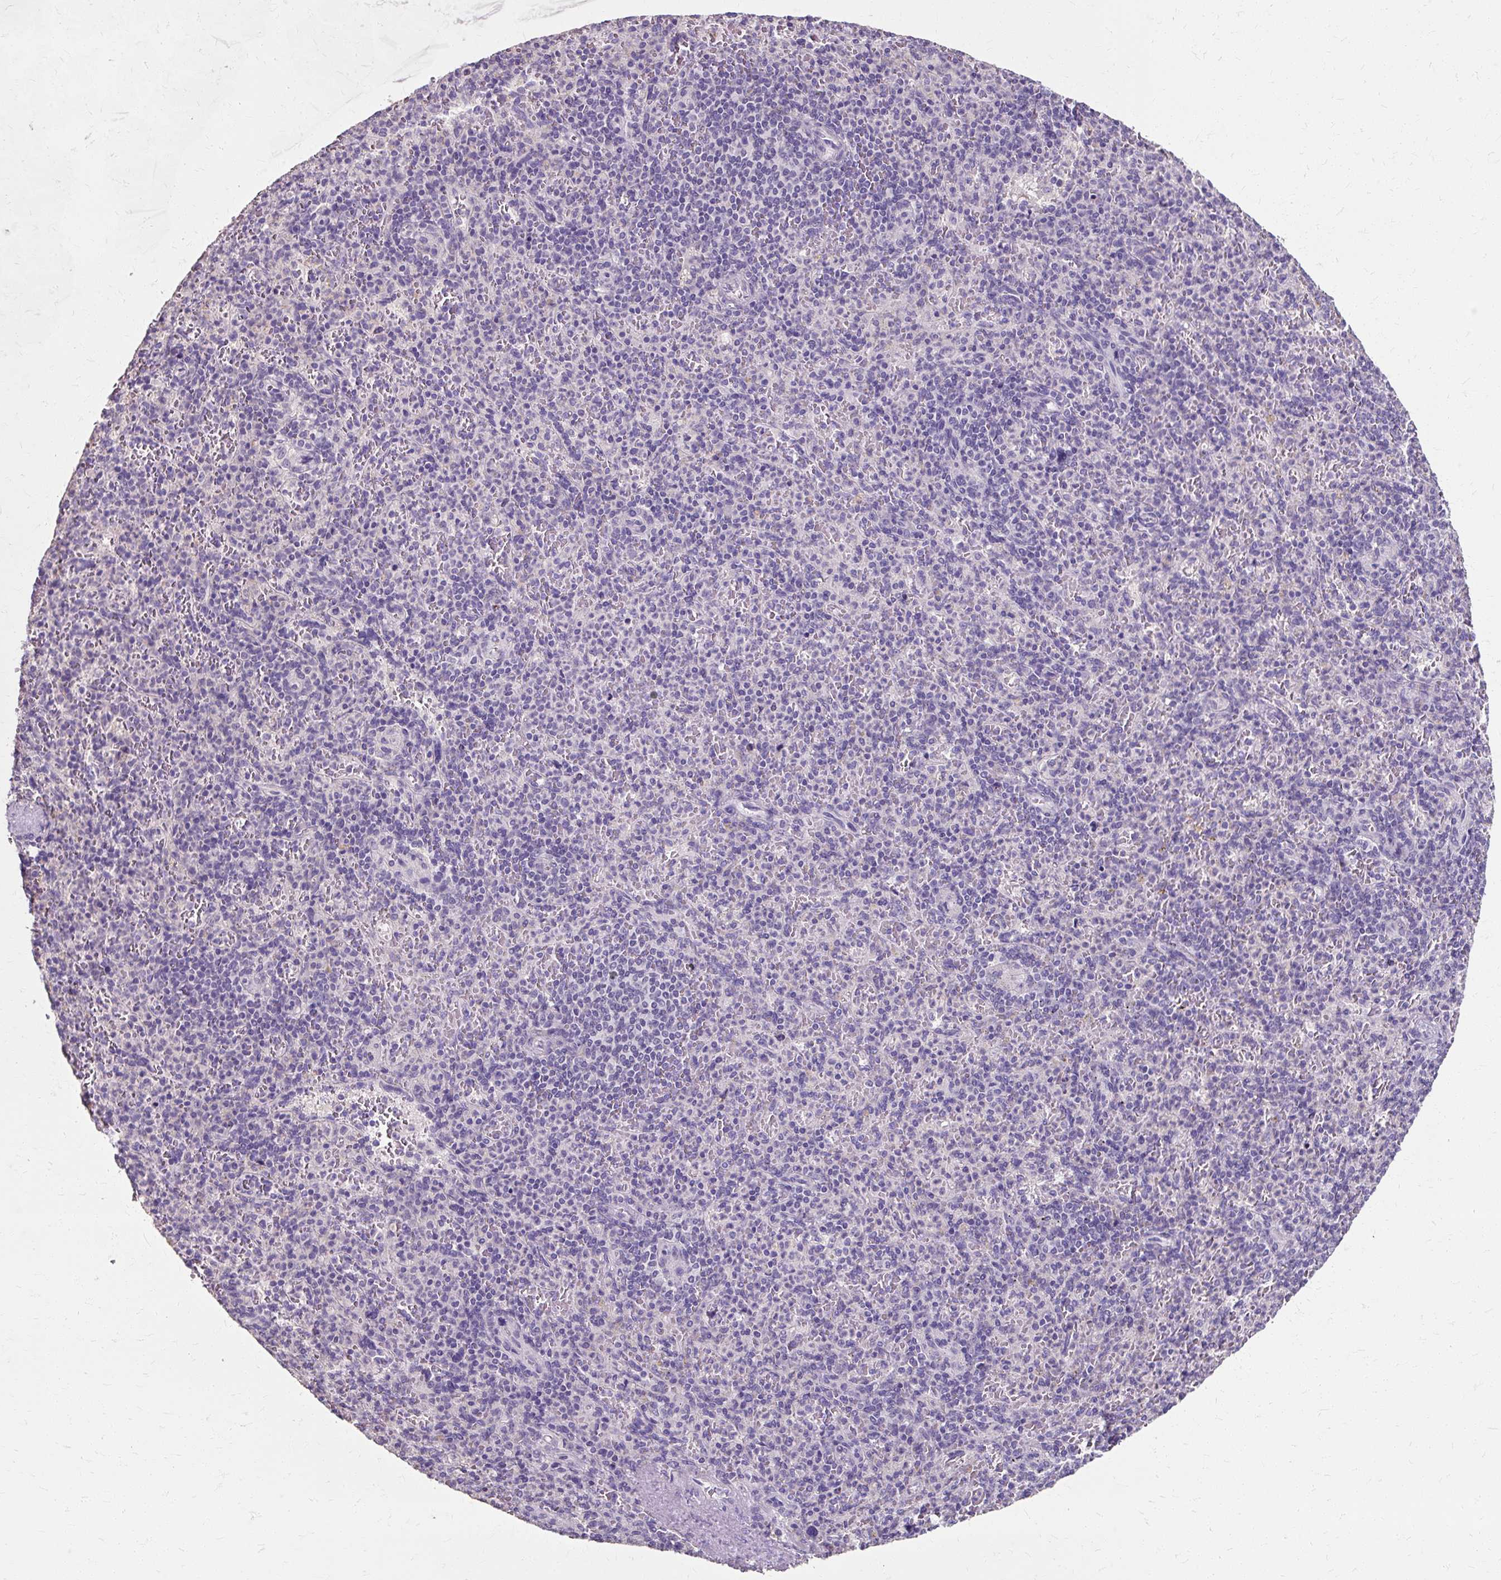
{"staining": {"intensity": "negative", "quantity": "none", "location": "none"}, "tissue": "spleen", "cell_type": "Cells in red pulp", "image_type": "normal", "snomed": [{"axis": "morphology", "description": "Normal tissue, NOS"}, {"axis": "topography", "description": "Spleen"}], "caption": "Human spleen stained for a protein using immunohistochemistry (IHC) shows no staining in cells in red pulp.", "gene": "KLHL24", "patient": {"sex": "female", "age": 74}}